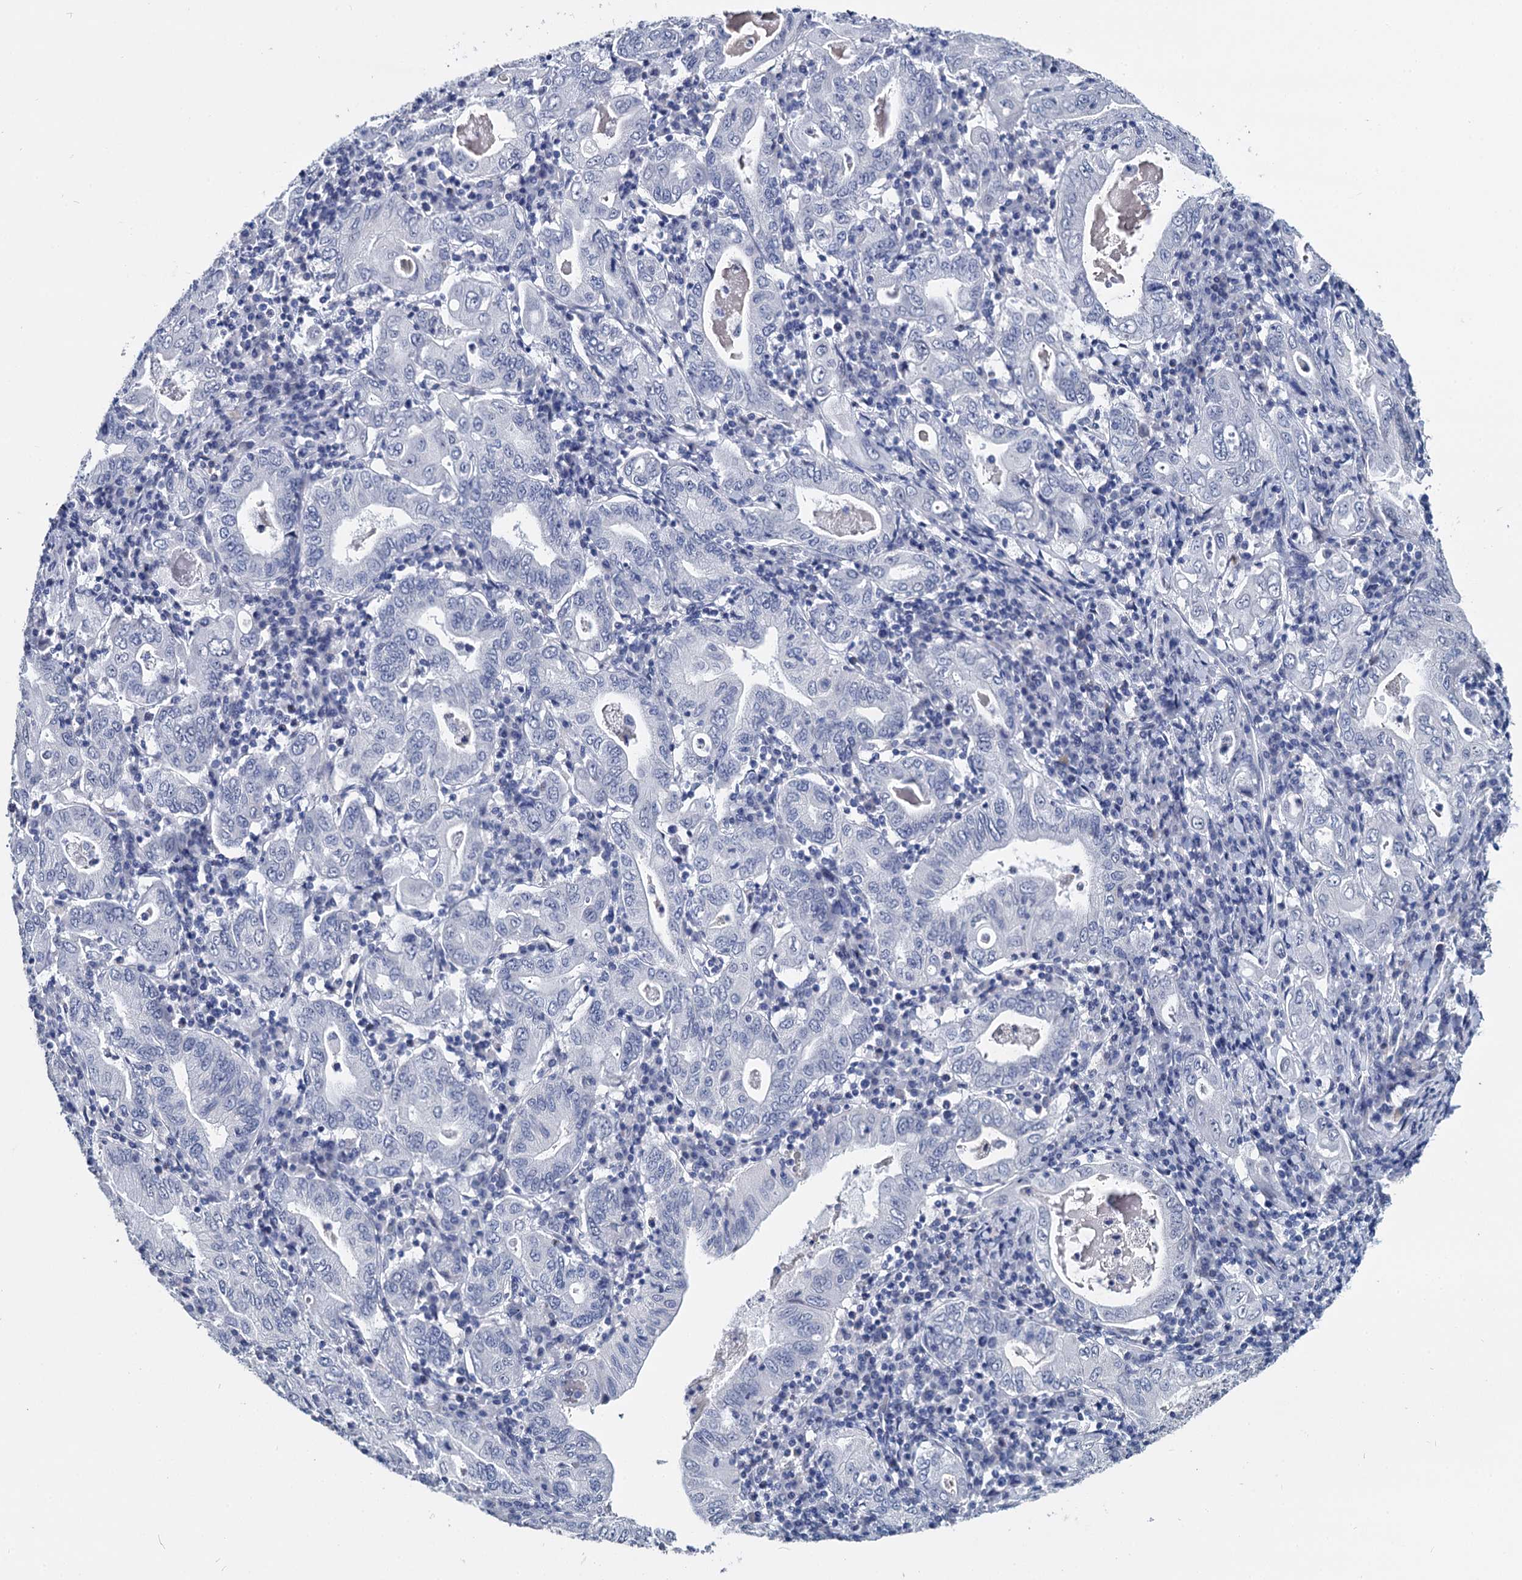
{"staining": {"intensity": "negative", "quantity": "none", "location": "none"}, "tissue": "stomach cancer", "cell_type": "Tumor cells", "image_type": "cancer", "snomed": [{"axis": "morphology", "description": "Normal tissue, NOS"}, {"axis": "morphology", "description": "Adenocarcinoma, NOS"}, {"axis": "topography", "description": "Esophagus"}, {"axis": "topography", "description": "Stomach, upper"}, {"axis": "topography", "description": "Peripheral nerve tissue"}], "caption": "Tumor cells are negative for protein expression in human stomach adenocarcinoma.", "gene": "MAGEA4", "patient": {"sex": "male", "age": 62}}